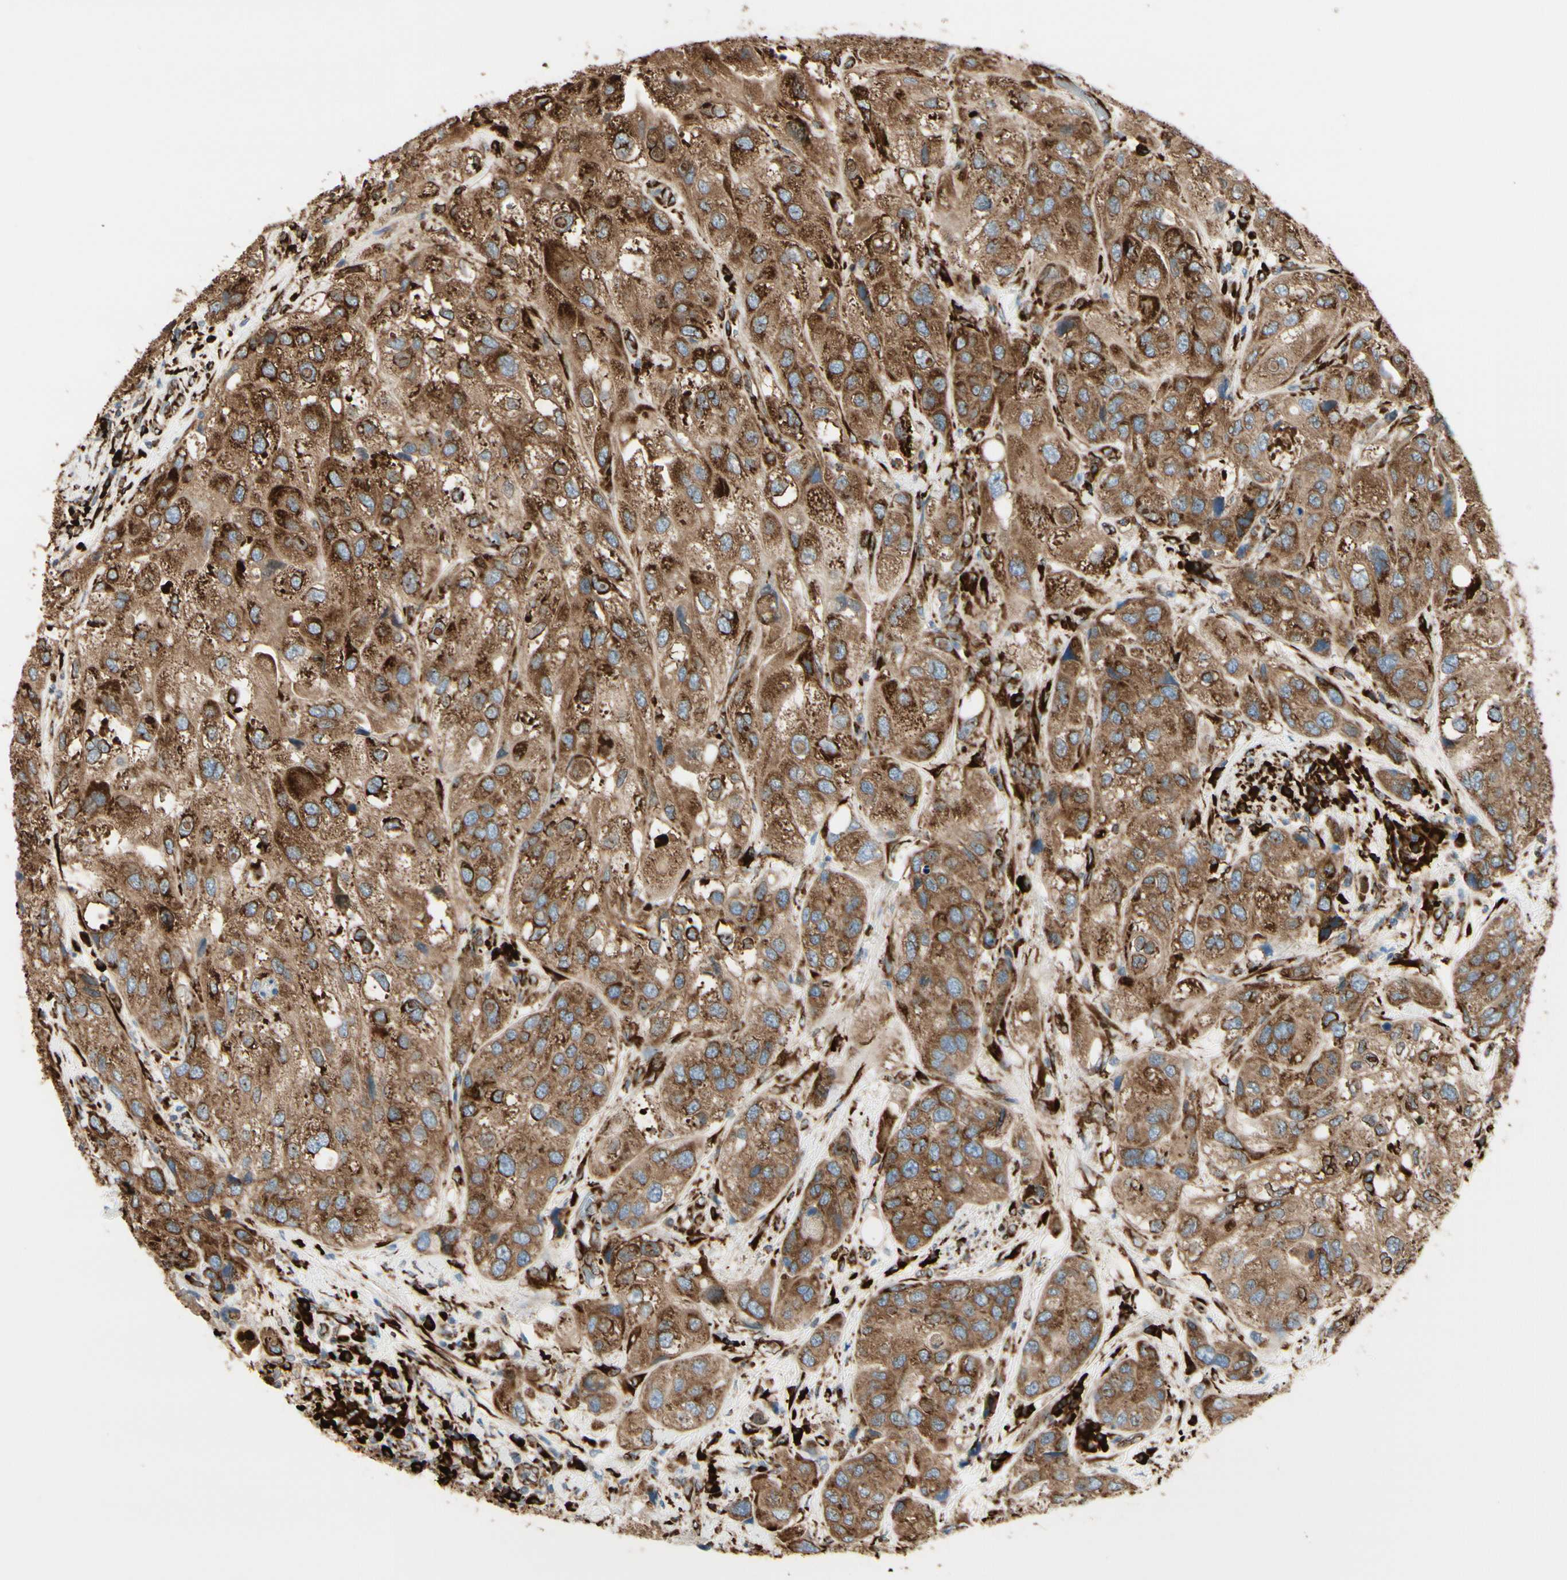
{"staining": {"intensity": "strong", "quantity": ">75%", "location": "cytoplasmic/membranous"}, "tissue": "urothelial cancer", "cell_type": "Tumor cells", "image_type": "cancer", "snomed": [{"axis": "morphology", "description": "Urothelial carcinoma, High grade"}, {"axis": "topography", "description": "Urinary bladder"}], "caption": "Immunohistochemistry of urothelial cancer reveals high levels of strong cytoplasmic/membranous staining in approximately >75% of tumor cells. The staining was performed using DAB (3,3'-diaminobenzidine) to visualize the protein expression in brown, while the nuclei were stained in blue with hematoxylin (Magnification: 20x).", "gene": "RRBP1", "patient": {"sex": "female", "age": 64}}